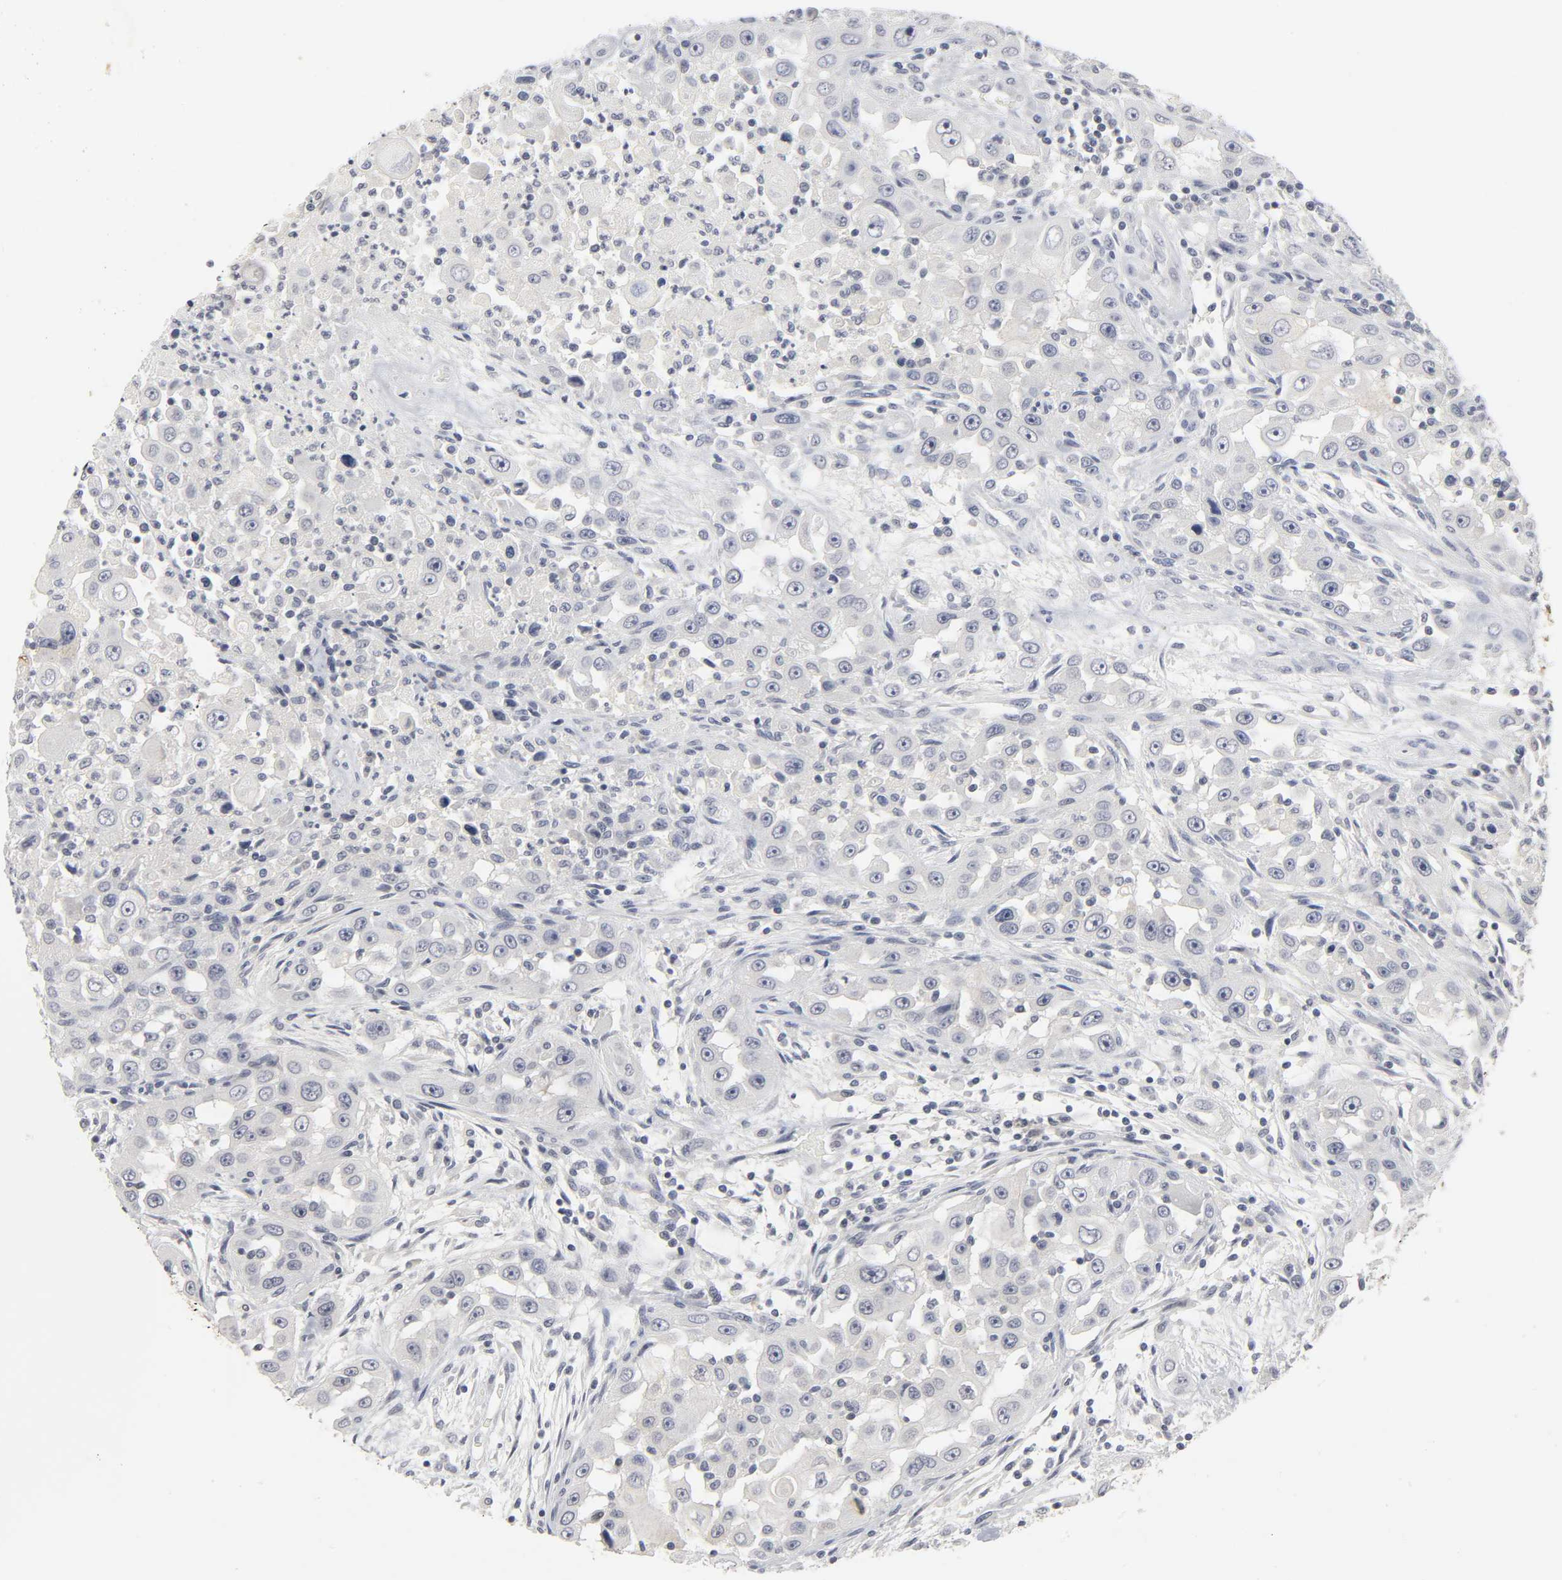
{"staining": {"intensity": "negative", "quantity": "none", "location": "none"}, "tissue": "head and neck cancer", "cell_type": "Tumor cells", "image_type": "cancer", "snomed": [{"axis": "morphology", "description": "Carcinoma, NOS"}, {"axis": "topography", "description": "Head-Neck"}], "caption": "Photomicrograph shows no significant protein staining in tumor cells of head and neck cancer. (DAB immunohistochemistry (IHC), high magnification).", "gene": "TCAP", "patient": {"sex": "male", "age": 87}}